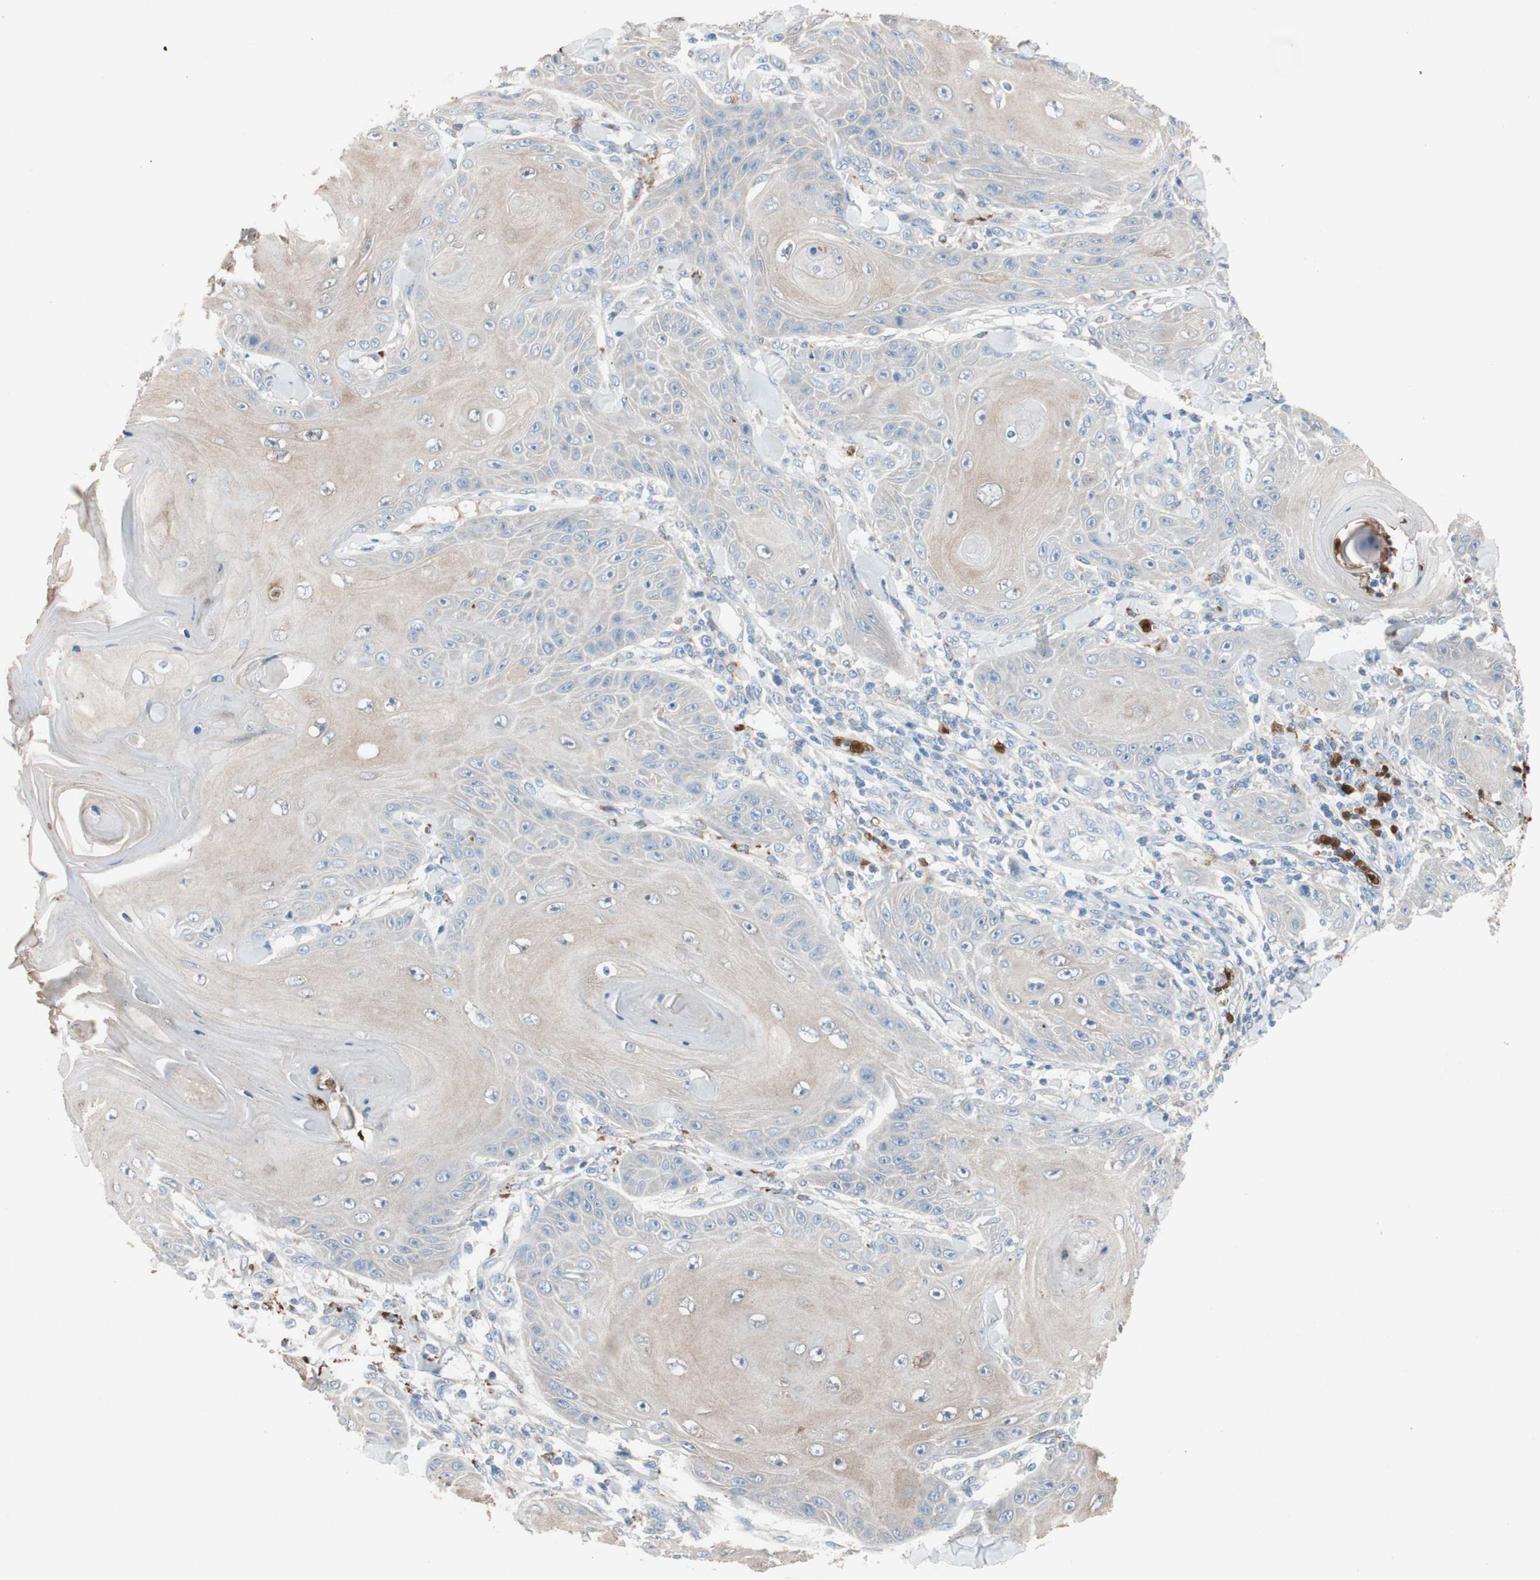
{"staining": {"intensity": "weak", "quantity": ">75%", "location": "cytoplasmic/membranous"}, "tissue": "skin cancer", "cell_type": "Tumor cells", "image_type": "cancer", "snomed": [{"axis": "morphology", "description": "Squamous cell carcinoma, NOS"}, {"axis": "topography", "description": "Skin"}], "caption": "Approximately >75% of tumor cells in human skin squamous cell carcinoma demonstrate weak cytoplasmic/membranous protein positivity as visualized by brown immunohistochemical staining.", "gene": "CLEC4D", "patient": {"sex": "female", "age": 78}}